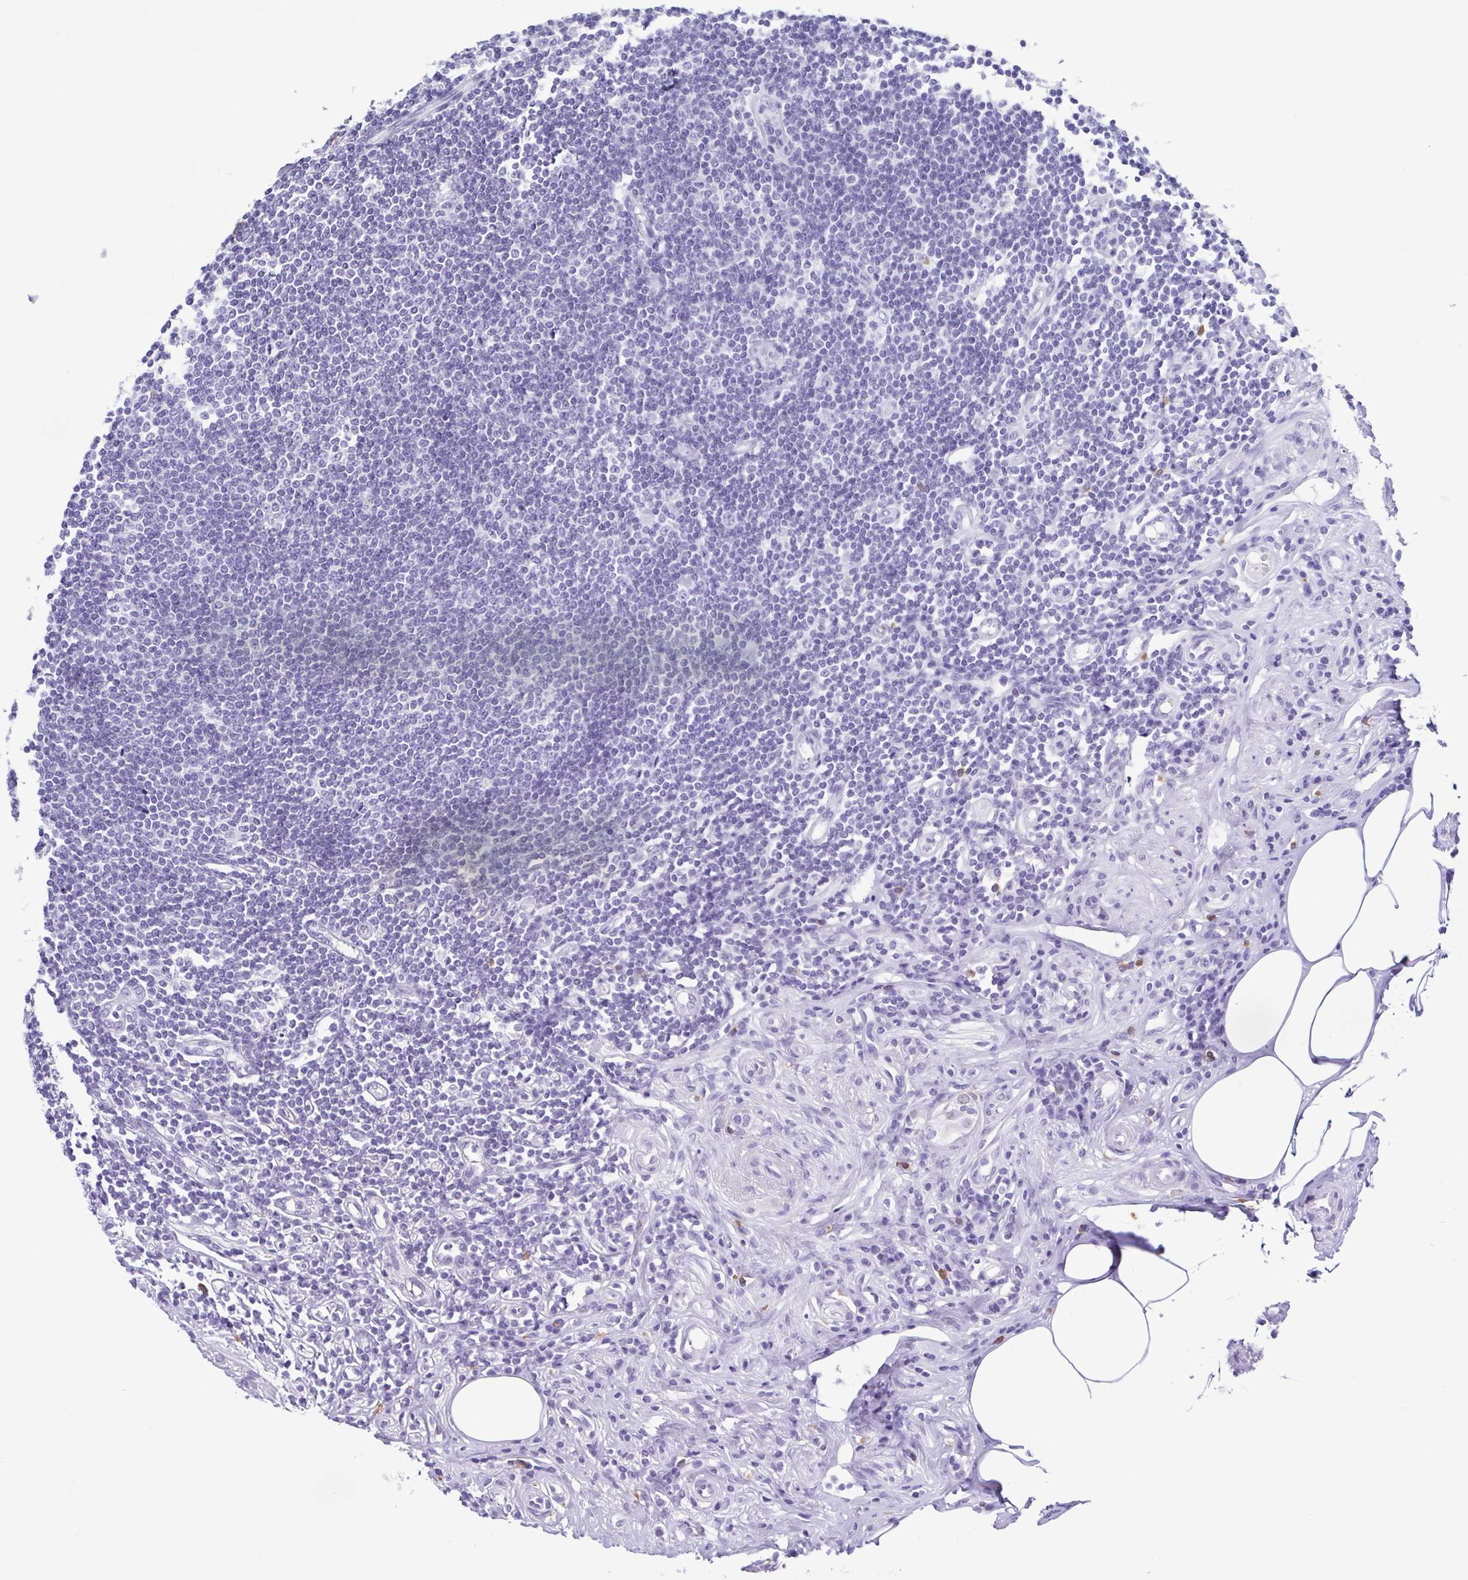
{"staining": {"intensity": "negative", "quantity": "none", "location": "none"}, "tissue": "appendix", "cell_type": "Glandular cells", "image_type": "normal", "snomed": [{"axis": "morphology", "description": "Normal tissue, NOS"}, {"axis": "topography", "description": "Appendix"}], "caption": "Immunohistochemistry (IHC) image of benign appendix: human appendix stained with DAB displays no significant protein positivity in glandular cells.", "gene": "SPATA16", "patient": {"sex": "female", "age": 57}}